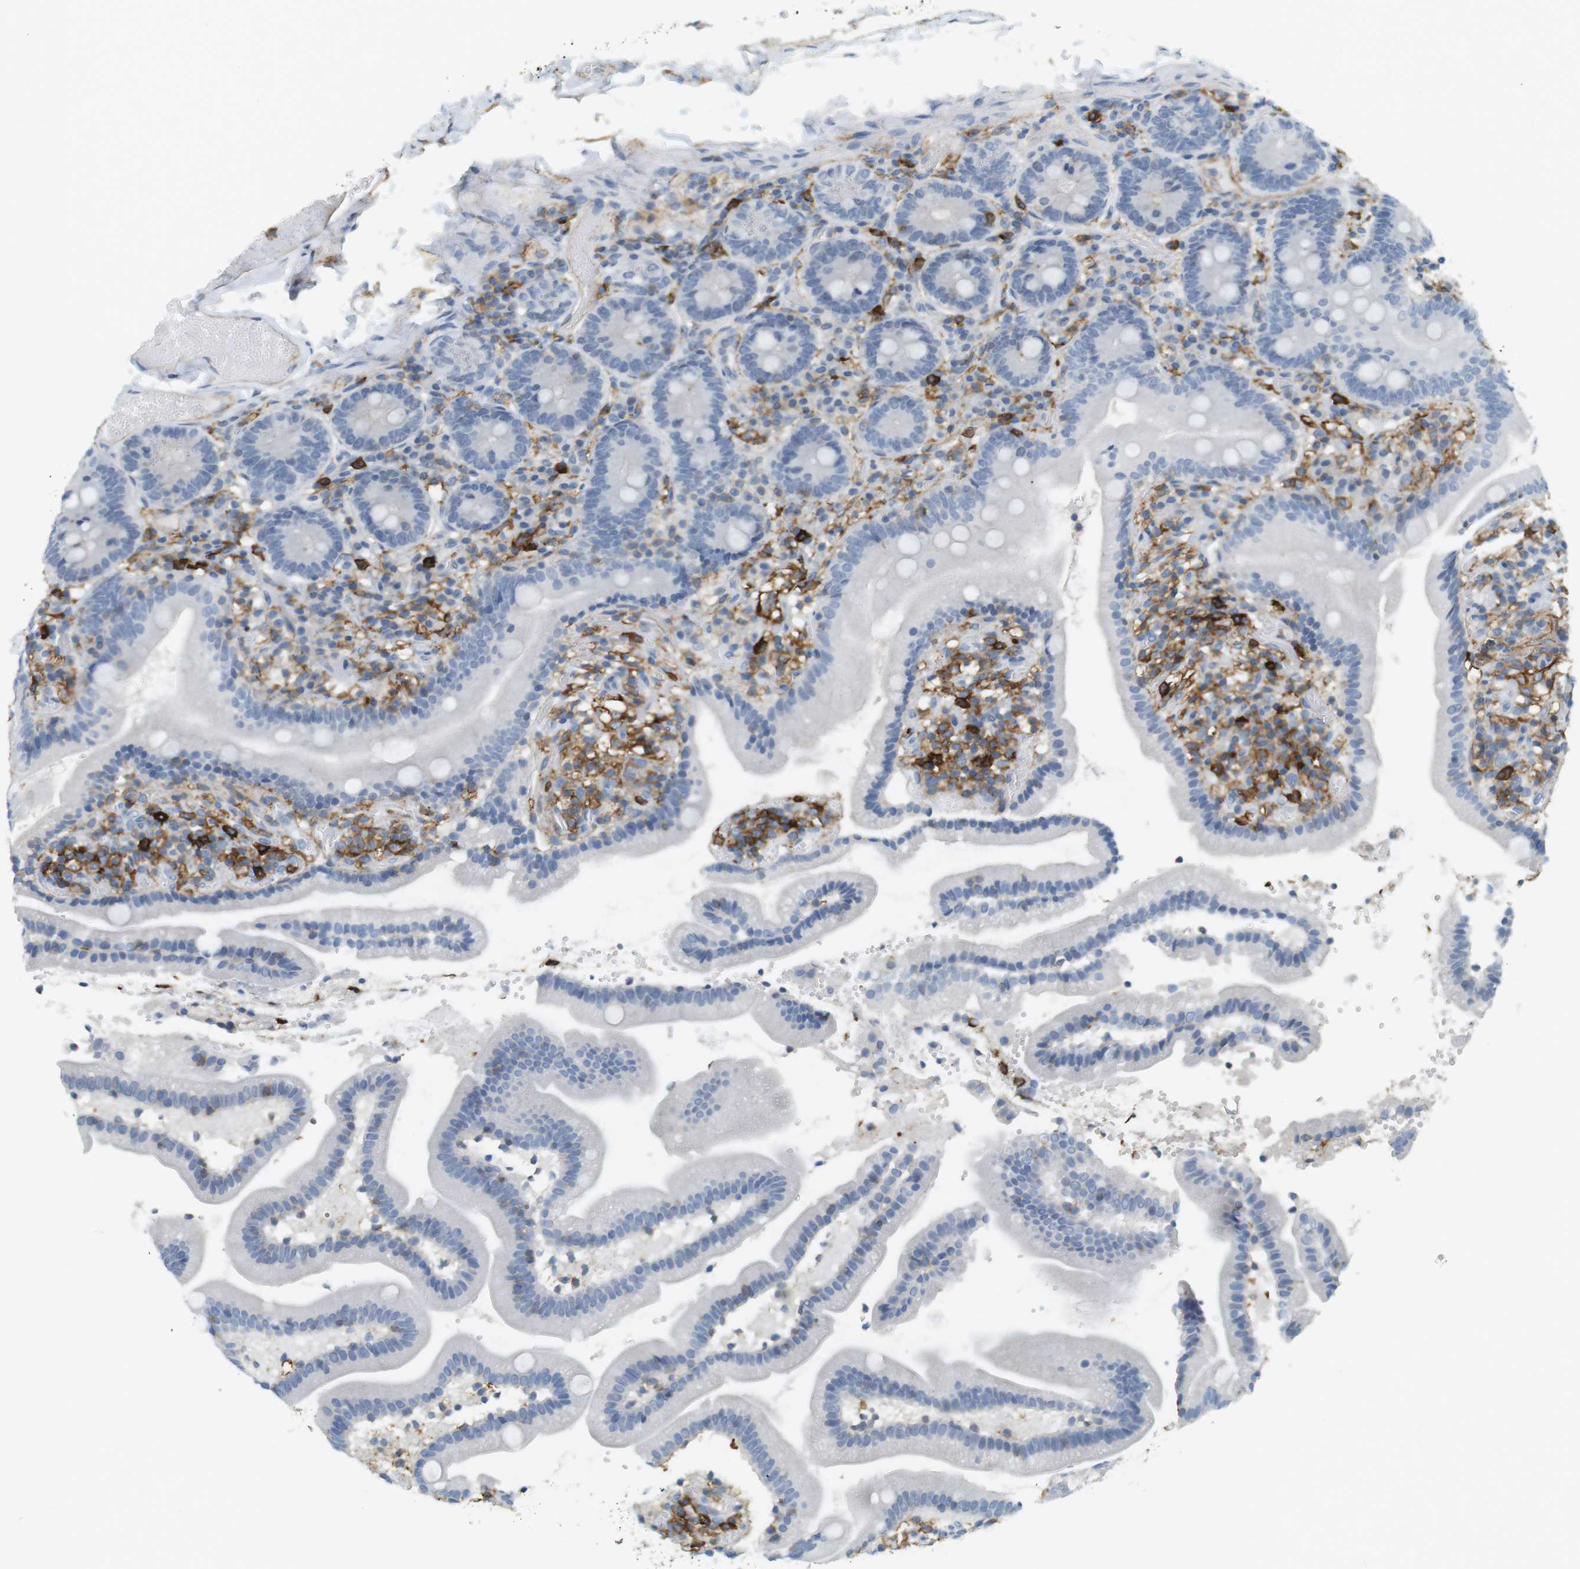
{"staining": {"intensity": "negative", "quantity": "none", "location": "none"}, "tissue": "duodenum", "cell_type": "Glandular cells", "image_type": "normal", "snomed": [{"axis": "morphology", "description": "Normal tissue, NOS"}, {"axis": "topography", "description": "Duodenum"}], "caption": "IHC photomicrograph of benign human duodenum stained for a protein (brown), which shows no expression in glandular cells. (DAB (3,3'-diaminobenzidine) IHC visualized using brightfield microscopy, high magnification).", "gene": "SIRPA", "patient": {"sex": "male", "age": 66}}